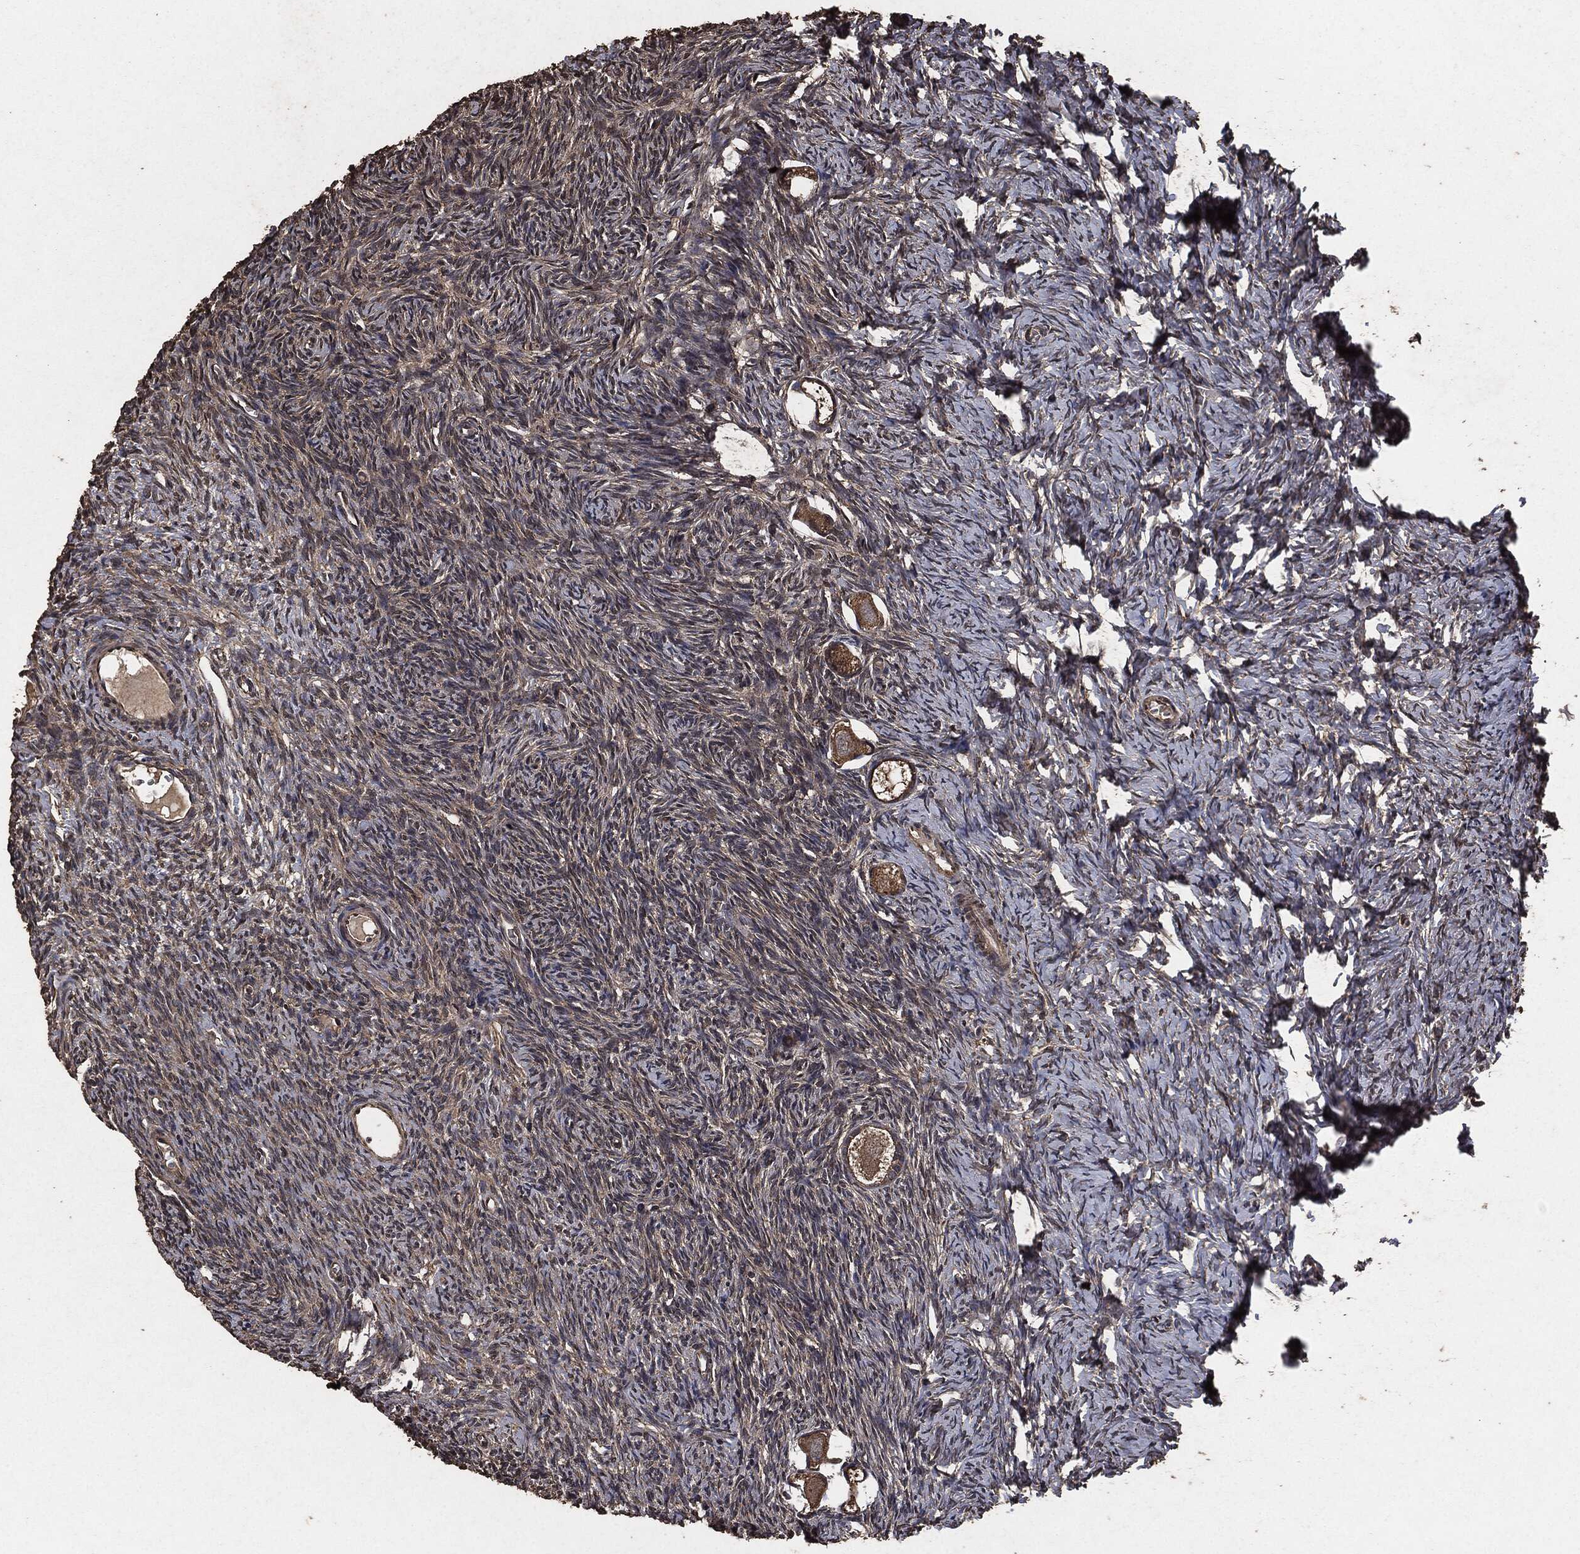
{"staining": {"intensity": "moderate", "quantity": ">75%", "location": "cytoplasmic/membranous"}, "tissue": "ovary", "cell_type": "Follicle cells", "image_type": "normal", "snomed": [{"axis": "morphology", "description": "Normal tissue, NOS"}, {"axis": "topography", "description": "Ovary"}], "caption": "Ovary stained with a brown dye displays moderate cytoplasmic/membranous positive staining in about >75% of follicle cells.", "gene": "AKT1S1", "patient": {"sex": "female", "age": 27}}